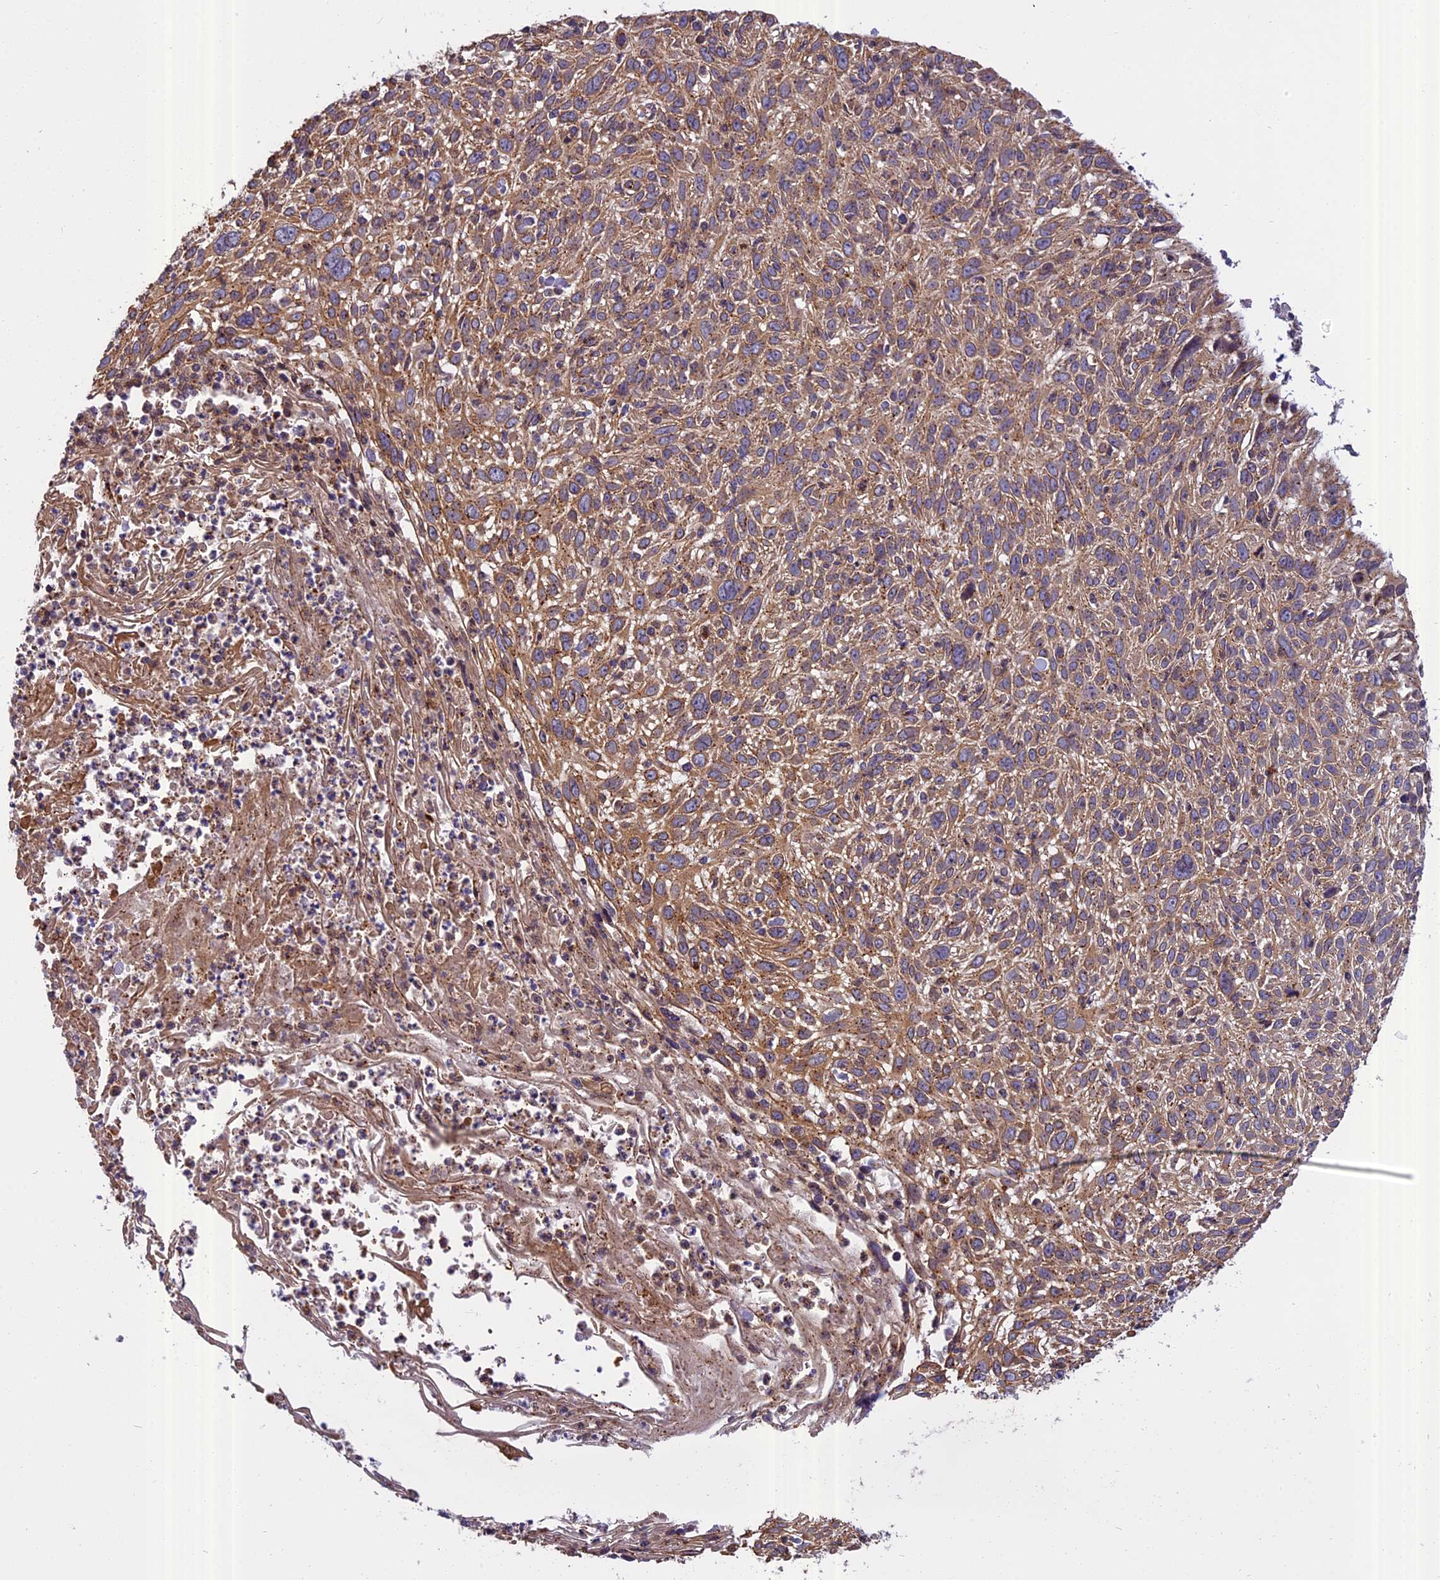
{"staining": {"intensity": "moderate", "quantity": ">75%", "location": "cytoplasmic/membranous"}, "tissue": "cervical cancer", "cell_type": "Tumor cells", "image_type": "cancer", "snomed": [{"axis": "morphology", "description": "Squamous cell carcinoma, NOS"}, {"axis": "topography", "description": "Cervix"}], "caption": "Moderate cytoplasmic/membranous protein positivity is seen in approximately >75% of tumor cells in cervical squamous cell carcinoma. (DAB IHC with brightfield microscopy, high magnification).", "gene": "CHMP2A", "patient": {"sex": "female", "age": 51}}